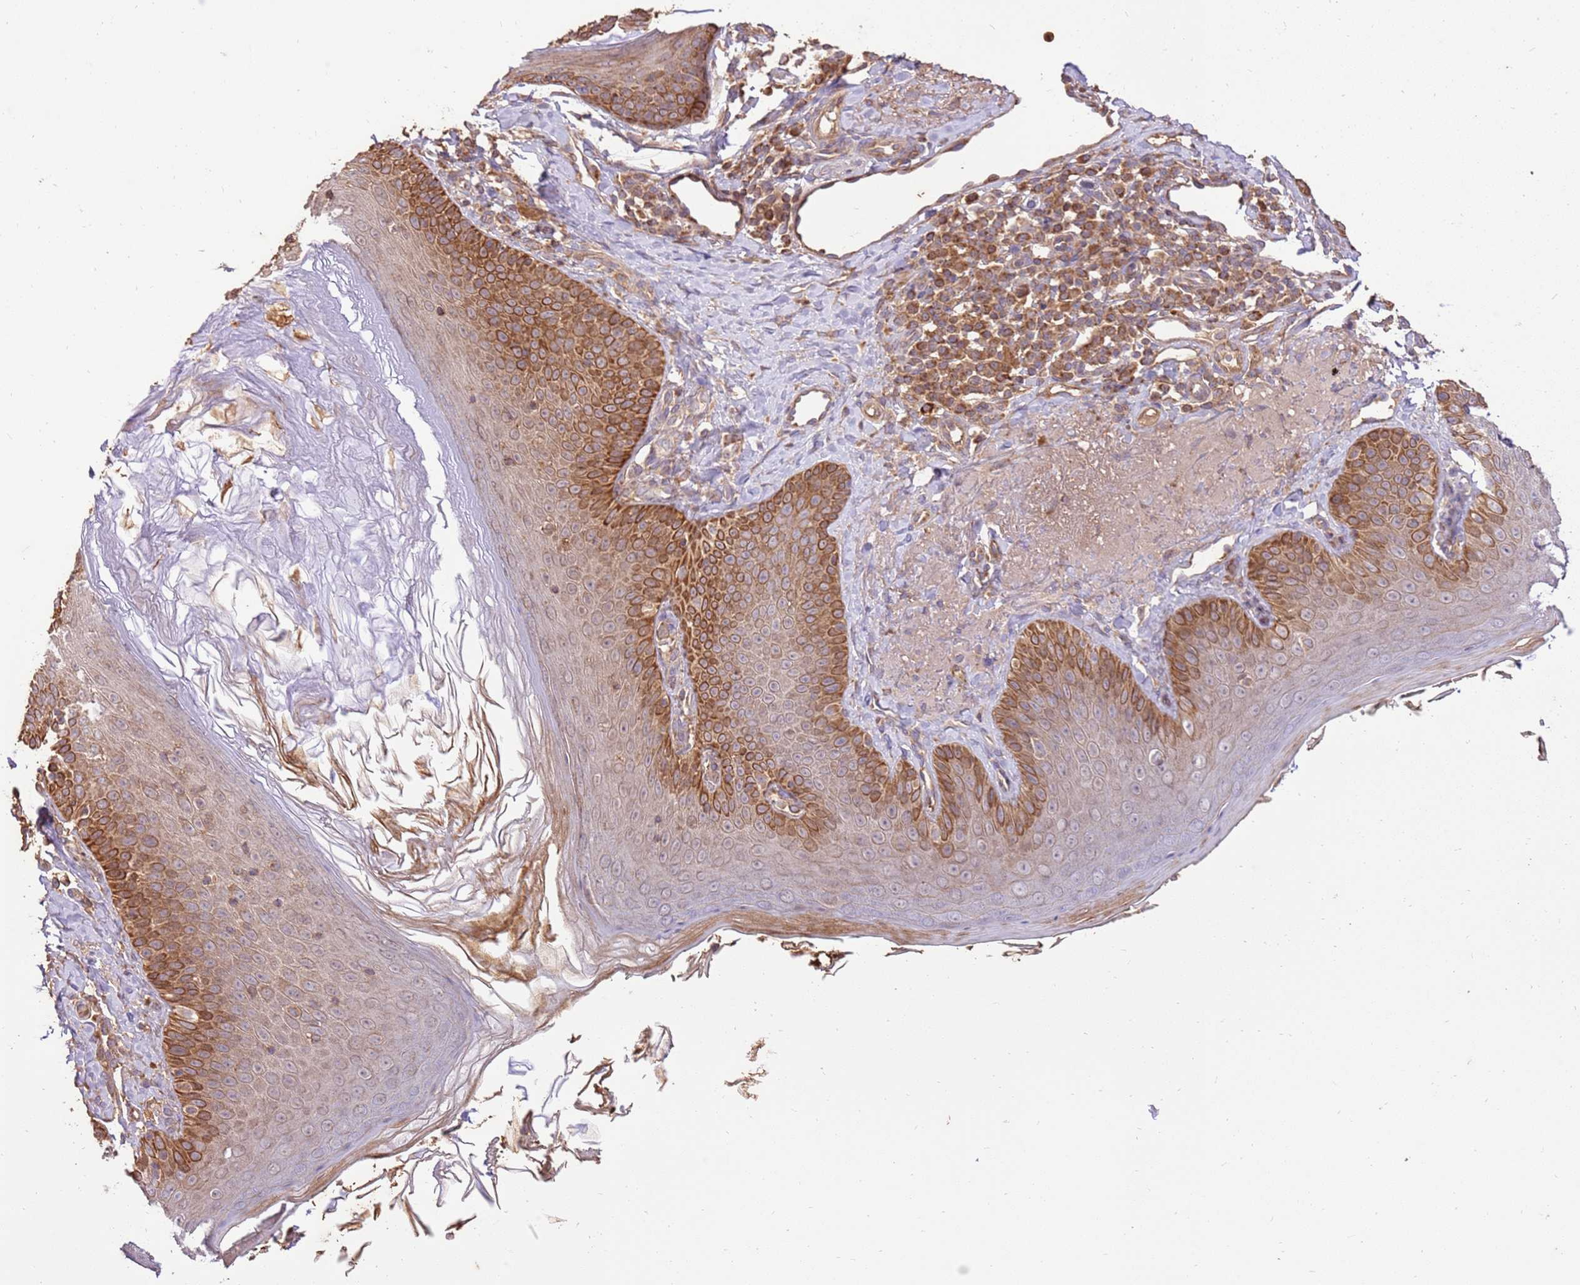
{"staining": {"intensity": "strong", "quantity": "<25%", "location": "cytoplasmic/membranous"}, "tissue": "skin", "cell_type": "Fibroblasts", "image_type": "normal", "snomed": [{"axis": "morphology", "description": "Normal tissue, NOS"}, {"axis": "topography", "description": "Skin"}], "caption": "Protein positivity by immunohistochemistry (IHC) demonstrates strong cytoplasmic/membranous staining in approximately <25% of fibroblasts in unremarkable skin. Using DAB (3,3'-diaminobenzidine) (brown) and hematoxylin (blue) stains, captured at high magnification using brightfield microscopy.", "gene": "LRRC28", "patient": {"sex": "male", "age": 57}}